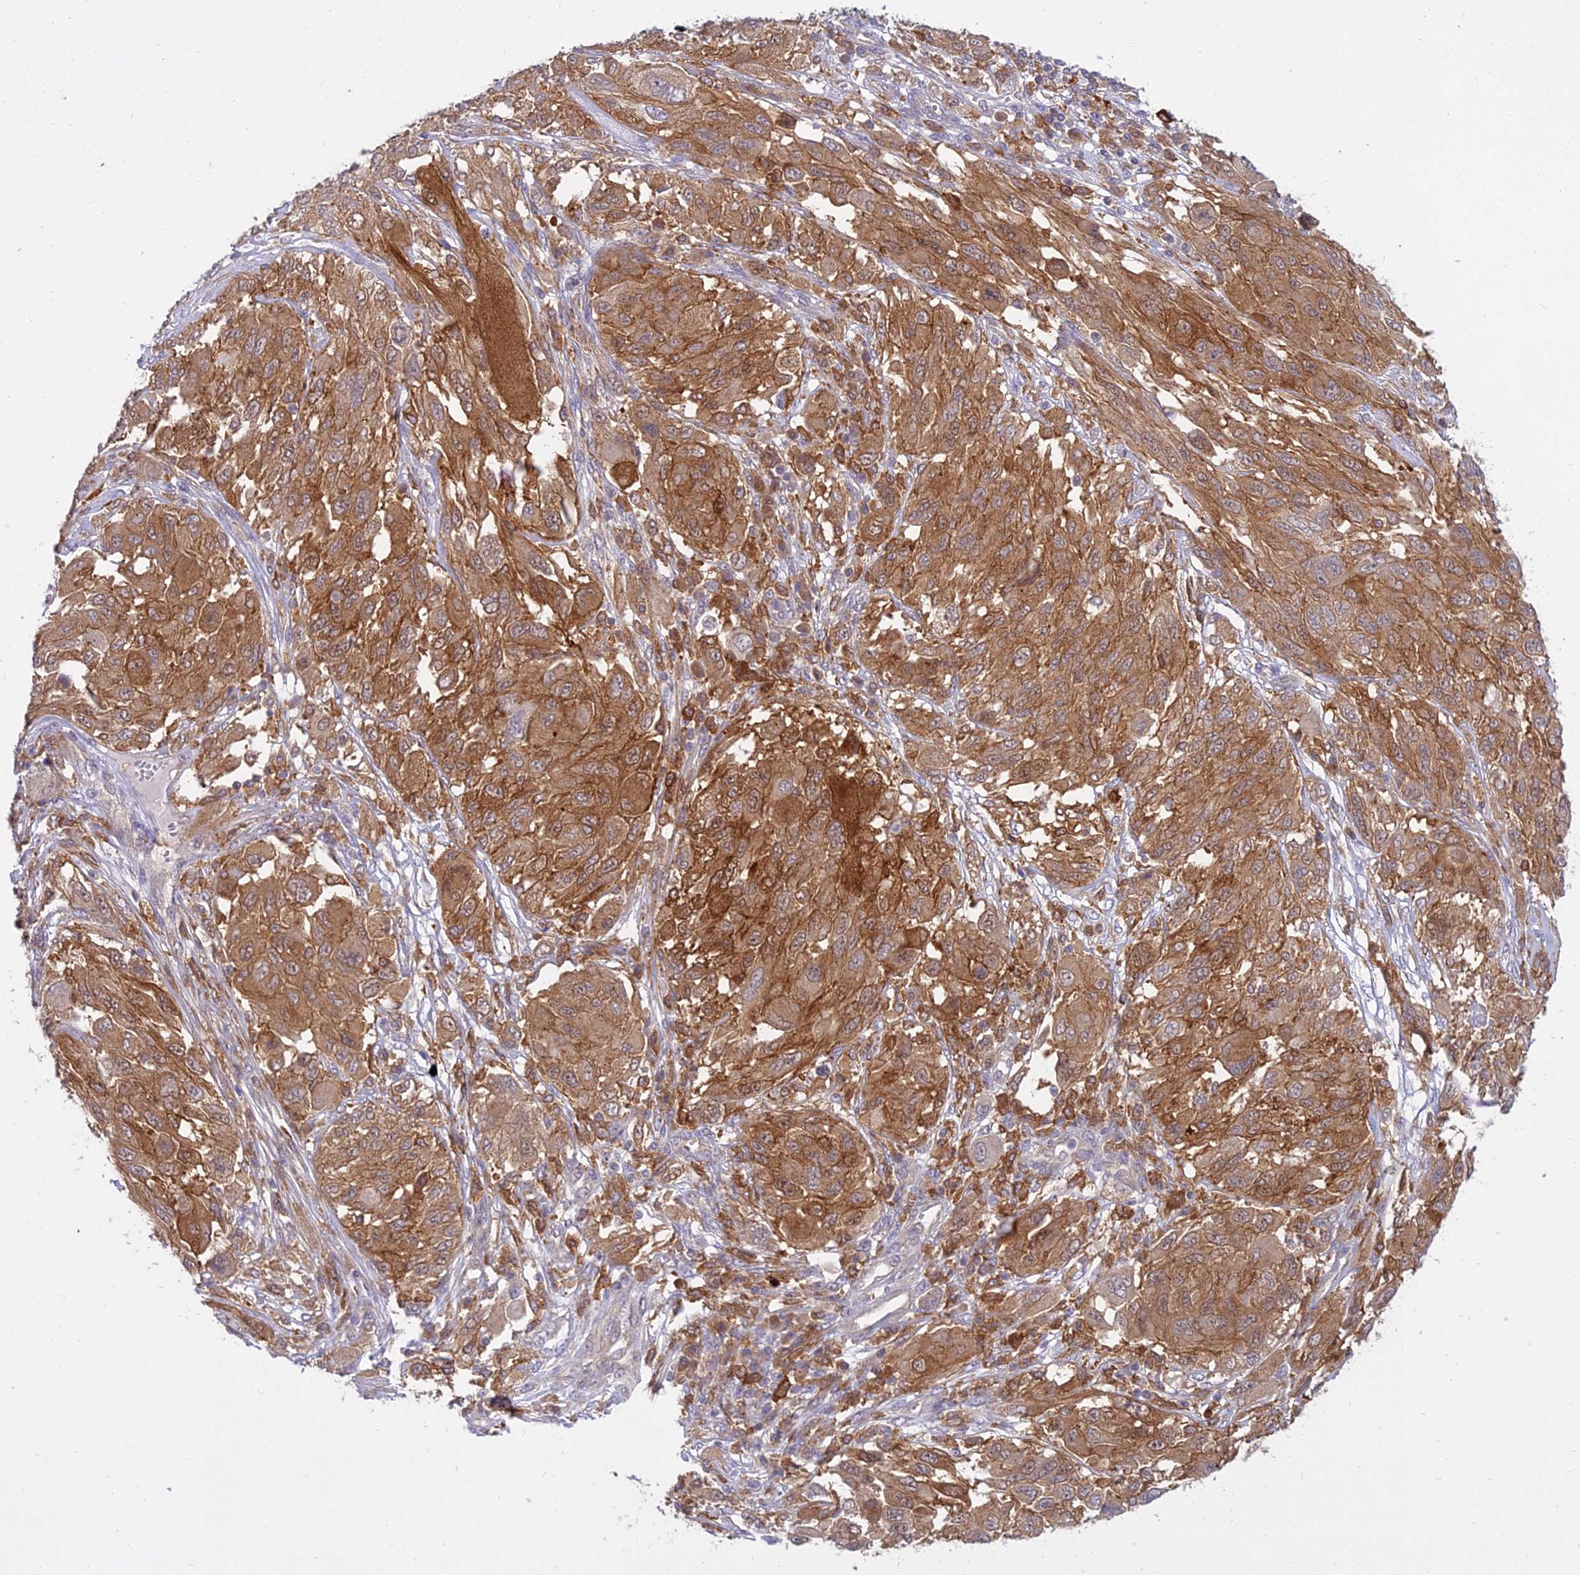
{"staining": {"intensity": "moderate", "quantity": ">75%", "location": "cytoplasmic/membranous"}, "tissue": "melanoma", "cell_type": "Tumor cells", "image_type": "cancer", "snomed": [{"axis": "morphology", "description": "Malignant melanoma, NOS"}, {"axis": "topography", "description": "Skin"}], "caption": "Malignant melanoma tissue shows moderate cytoplasmic/membranous positivity in approximately >75% of tumor cells, visualized by immunohistochemistry. (Brightfield microscopy of DAB IHC at high magnification).", "gene": "UBE2G1", "patient": {"sex": "female", "age": 91}}